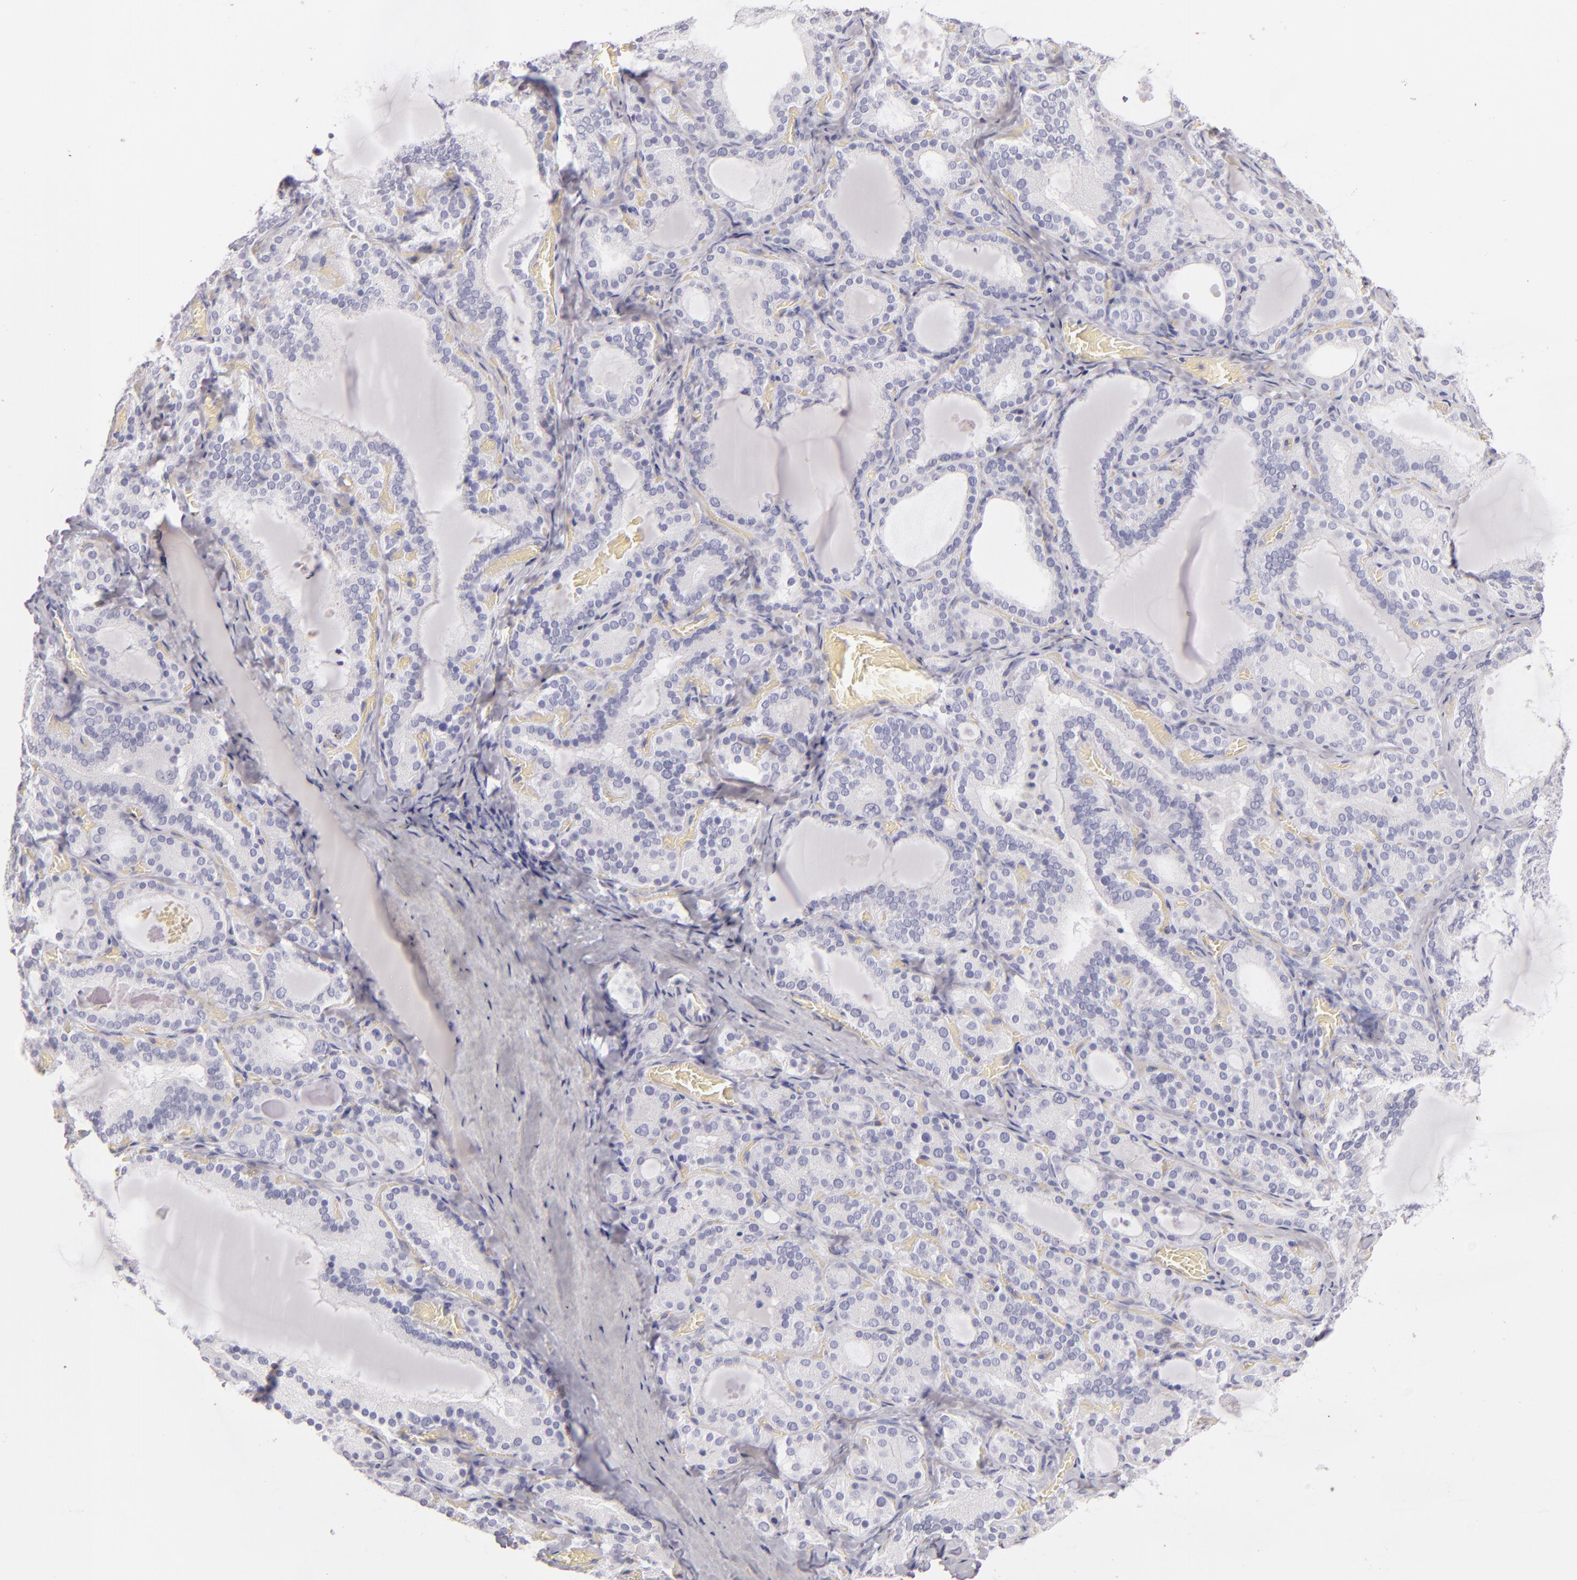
{"staining": {"intensity": "negative", "quantity": "none", "location": "none"}, "tissue": "thyroid gland", "cell_type": "Glandular cells", "image_type": "normal", "snomed": [{"axis": "morphology", "description": "Normal tissue, NOS"}, {"axis": "topography", "description": "Thyroid gland"}], "caption": "Protein analysis of unremarkable thyroid gland shows no significant staining in glandular cells. The staining was performed using DAB (3,3'-diaminobenzidine) to visualize the protein expression in brown, while the nuclei were stained in blue with hematoxylin (Magnification: 20x).", "gene": "CD207", "patient": {"sex": "female", "age": 33}}